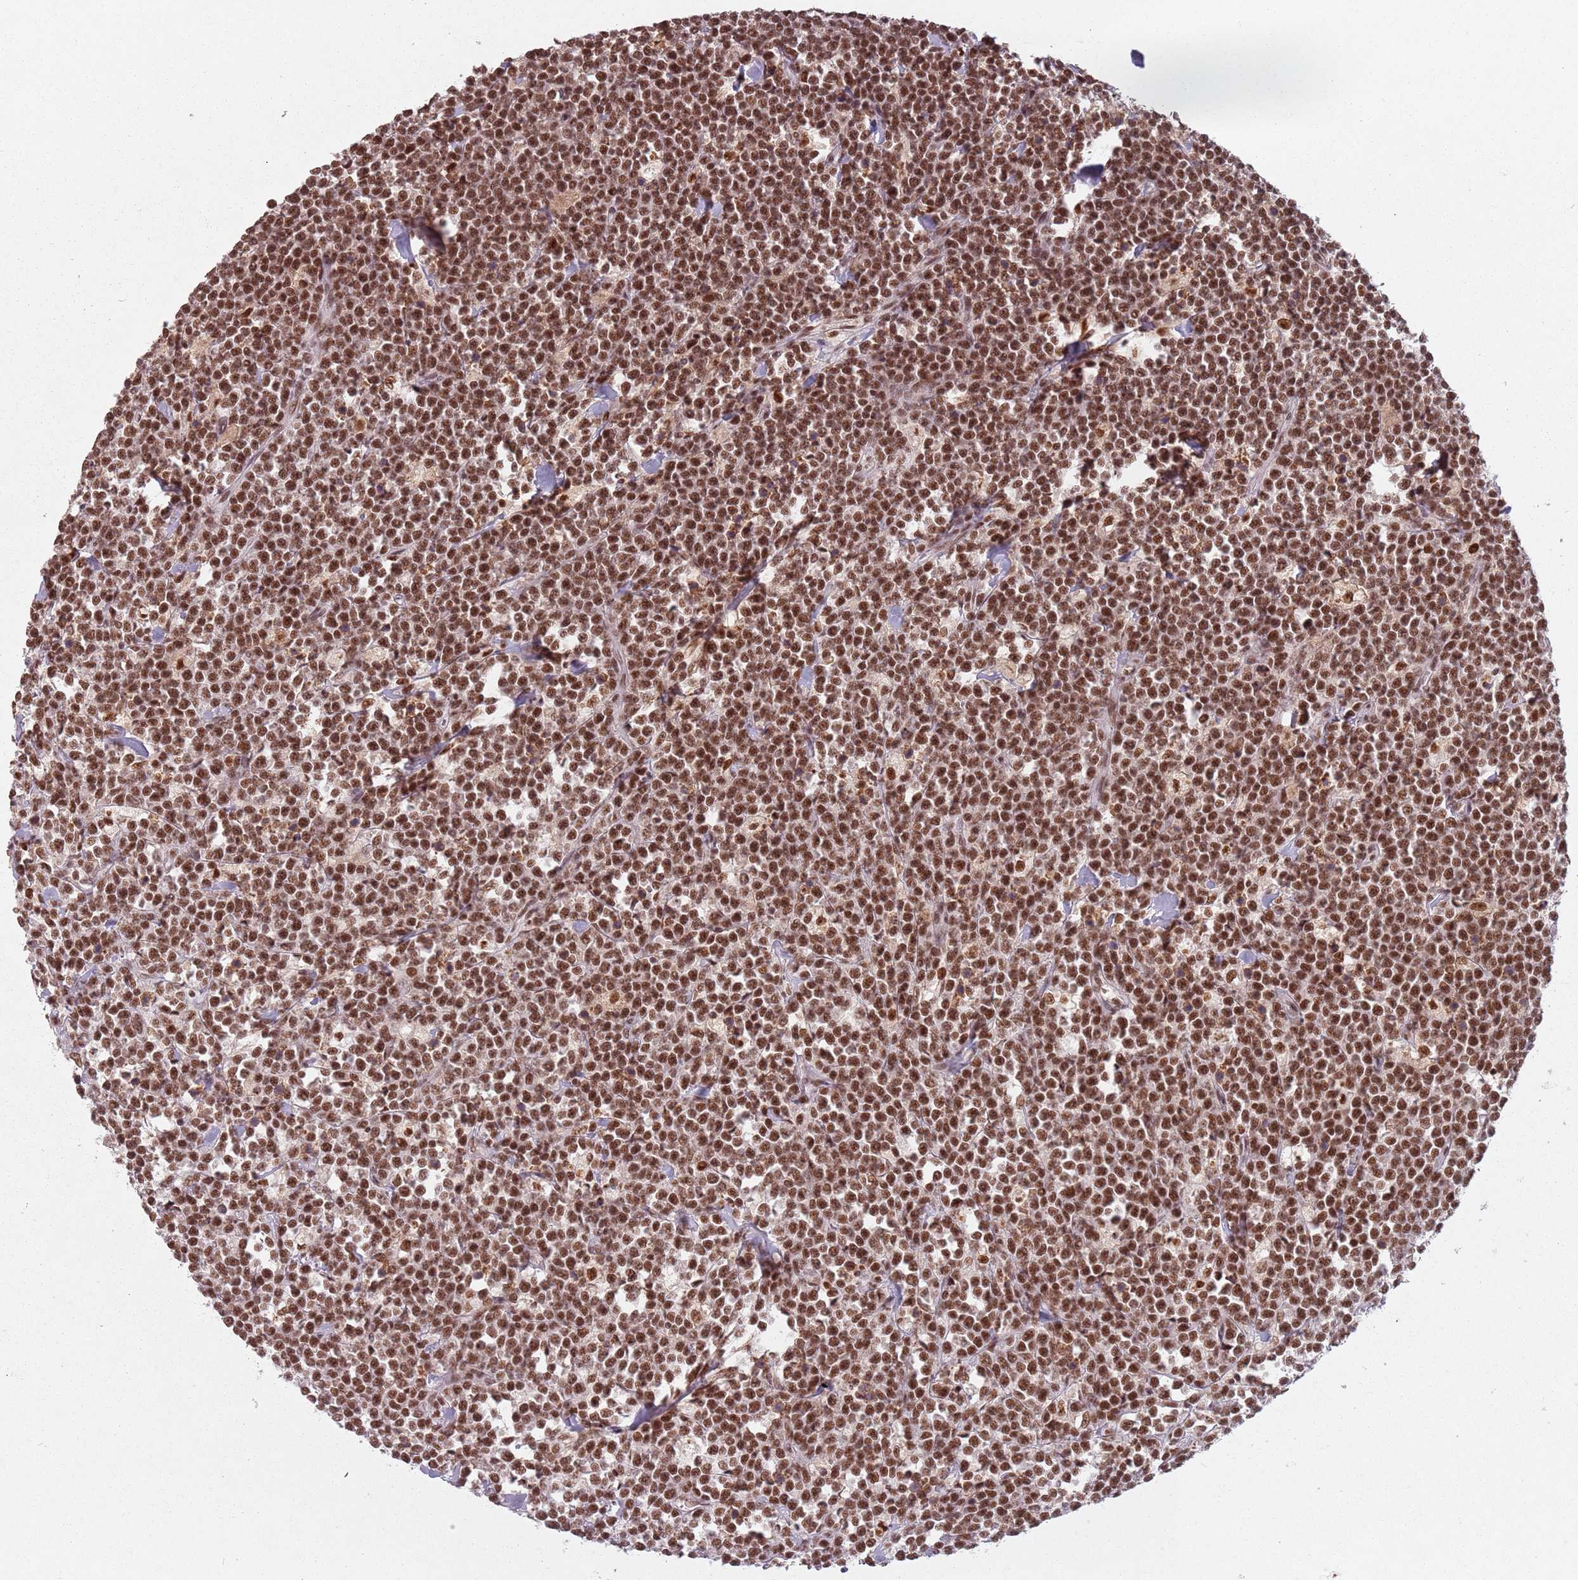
{"staining": {"intensity": "moderate", "quantity": ">75%", "location": "nuclear"}, "tissue": "lymphoma", "cell_type": "Tumor cells", "image_type": "cancer", "snomed": [{"axis": "morphology", "description": "Malignant lymphoma, non-Hodgkin's type, High grade"}, {"axis": "topography", "description": "Small intestine"}], "caption": "About >75% of tumor cells in human lymphoma show moderate nuclear protein positivity as visualized by brown immunohistochemical staining.", "gene": "NCBP1", "patient": {"sex": "male", "age": 8}}